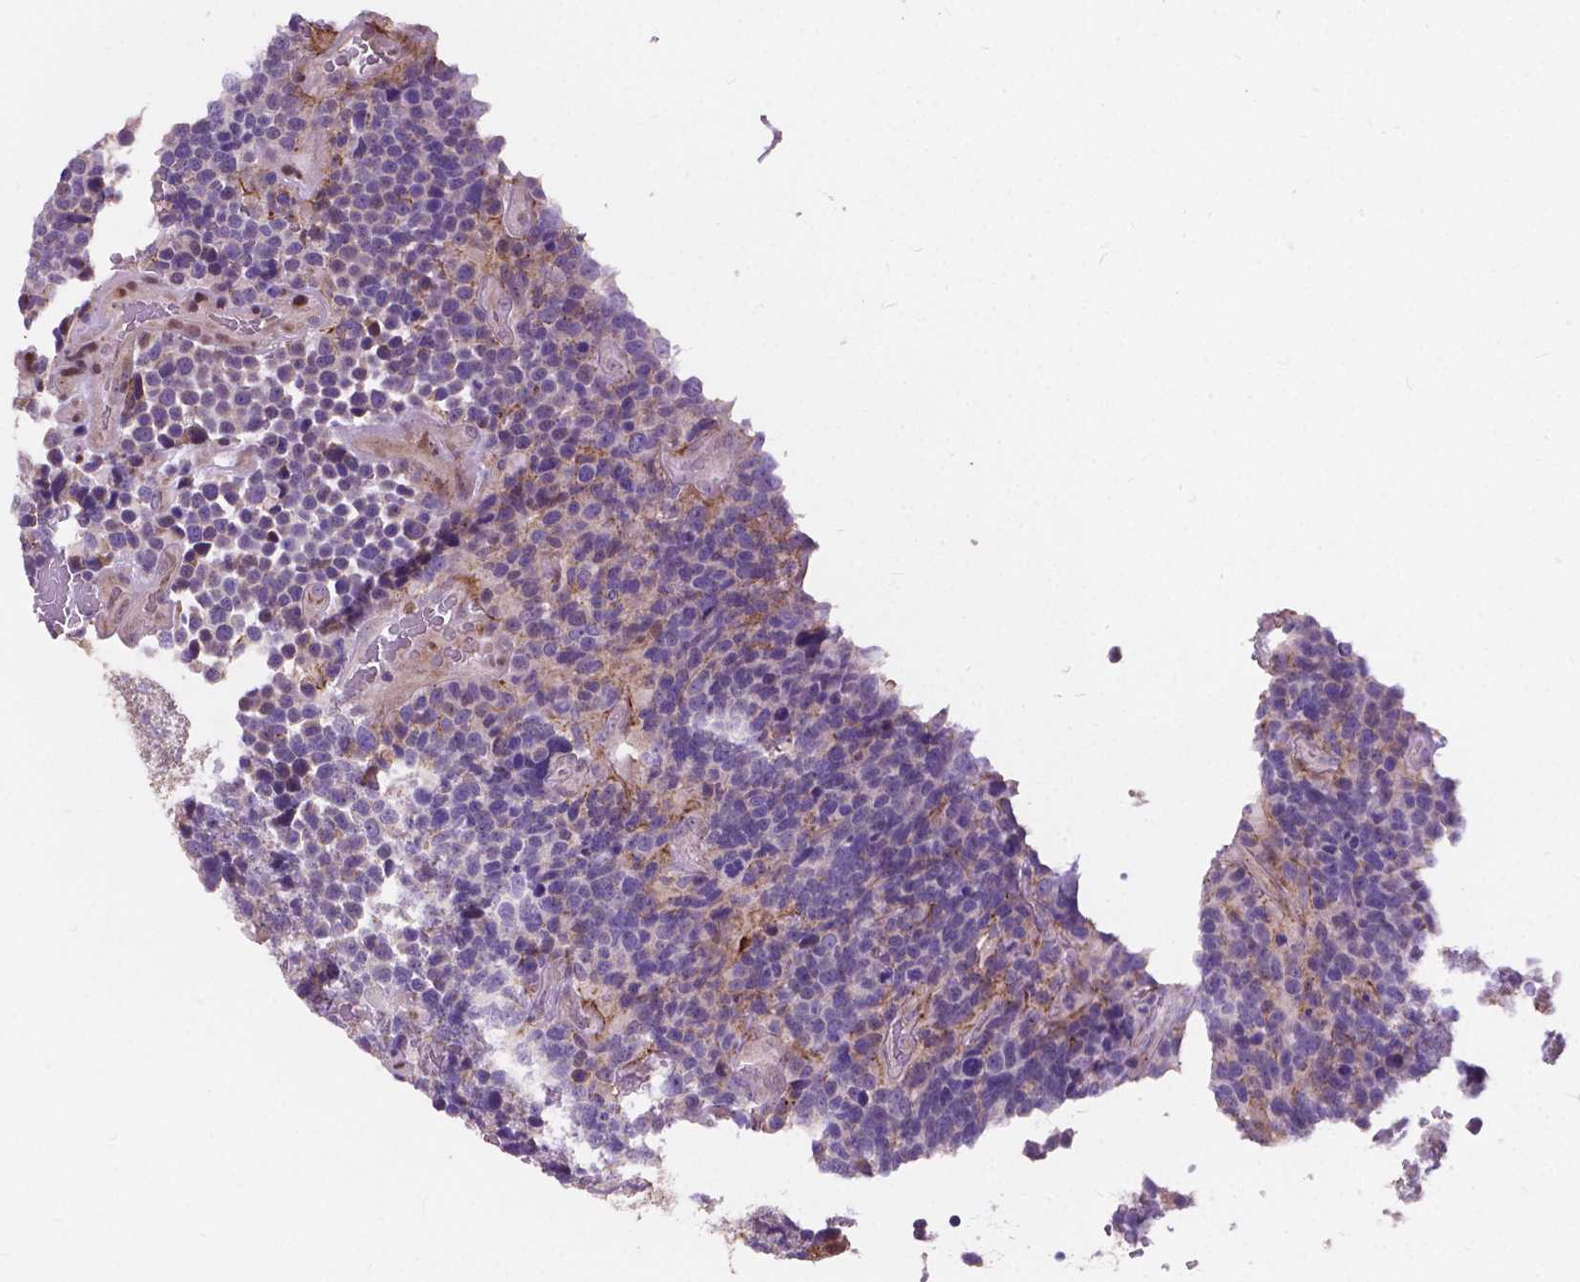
{"staining": {"intensity": "negative", "quantity": "none", "location": "none"}, "tissue": "glioma", "cell_type": "Tumor cells", "image_type": "cancer", "snomed": [{"axis": "morphology", "description": "Glioma, malignant, High grade"}, {"axis": "topography", "description": "Brain"}], "caption": "Immunohistochemistry (IHC) photomicrograph of neoplastic tissue: glioma stained with DAB (3,3'-diaminobenzidine) exhibits no significant protein positivity in tumor cells.", "gene": "MYH14", "patient": {"sex": "male", "age": 33}}